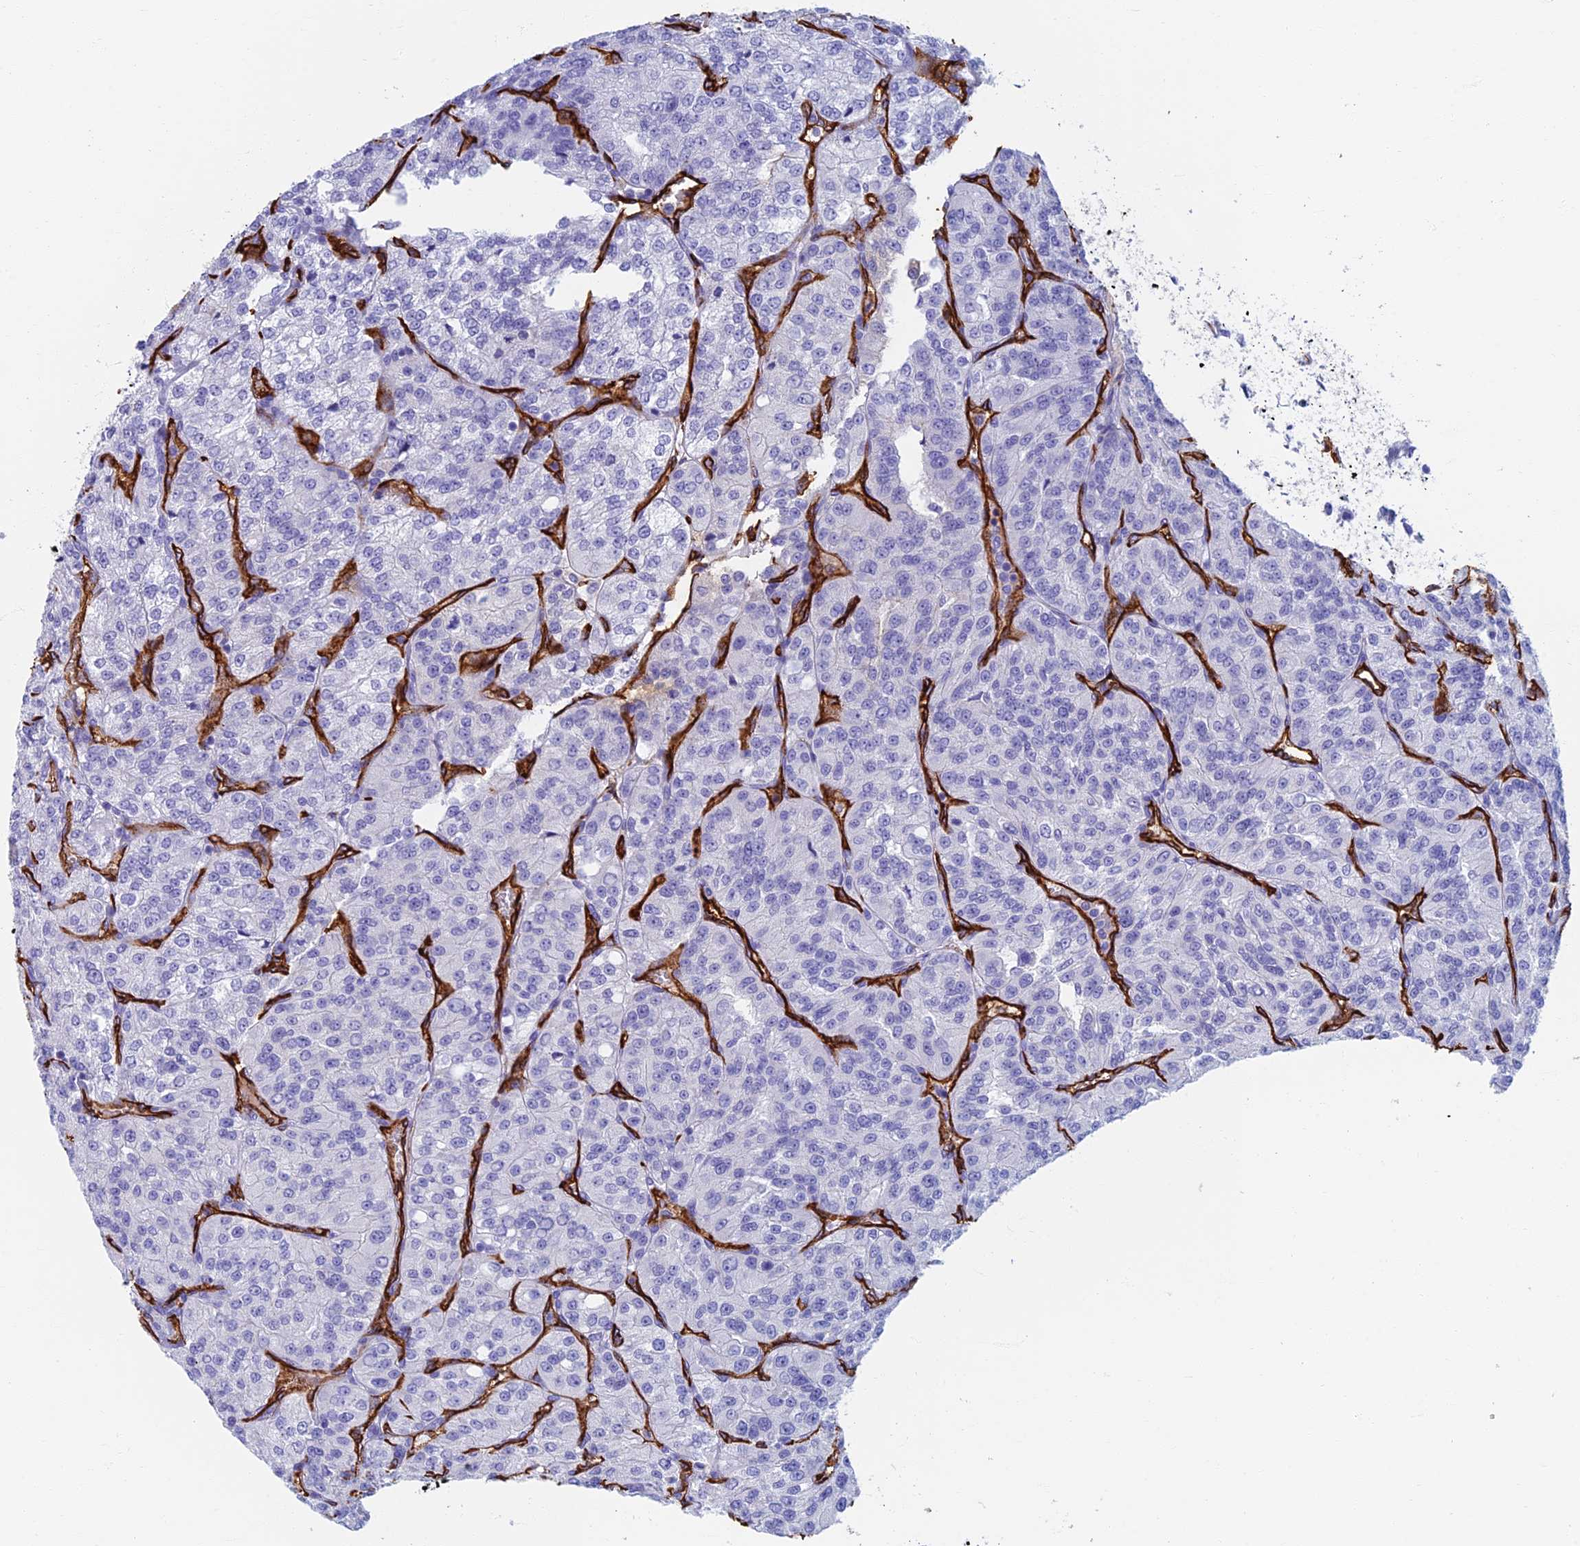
{"staining": {"intensity": "negative", "quantity": "none", "location": "none"}, "tissue": "renal cancer", "cell_type": "Tumor cells", "image_type": "cancer", "snomed": [{"axis": "morphology", "description": "Adenocarcinoma, NOS"}, {"axis": "topography", "description": "Kidney"}], "caption": "This is an immunohistochemistry histopathology image of renal cancer (adenocarcinoma). There is no positivity in tumor cells.", "gene": "ETFRF1", "patient": {"sex": "female", "age": 63}}